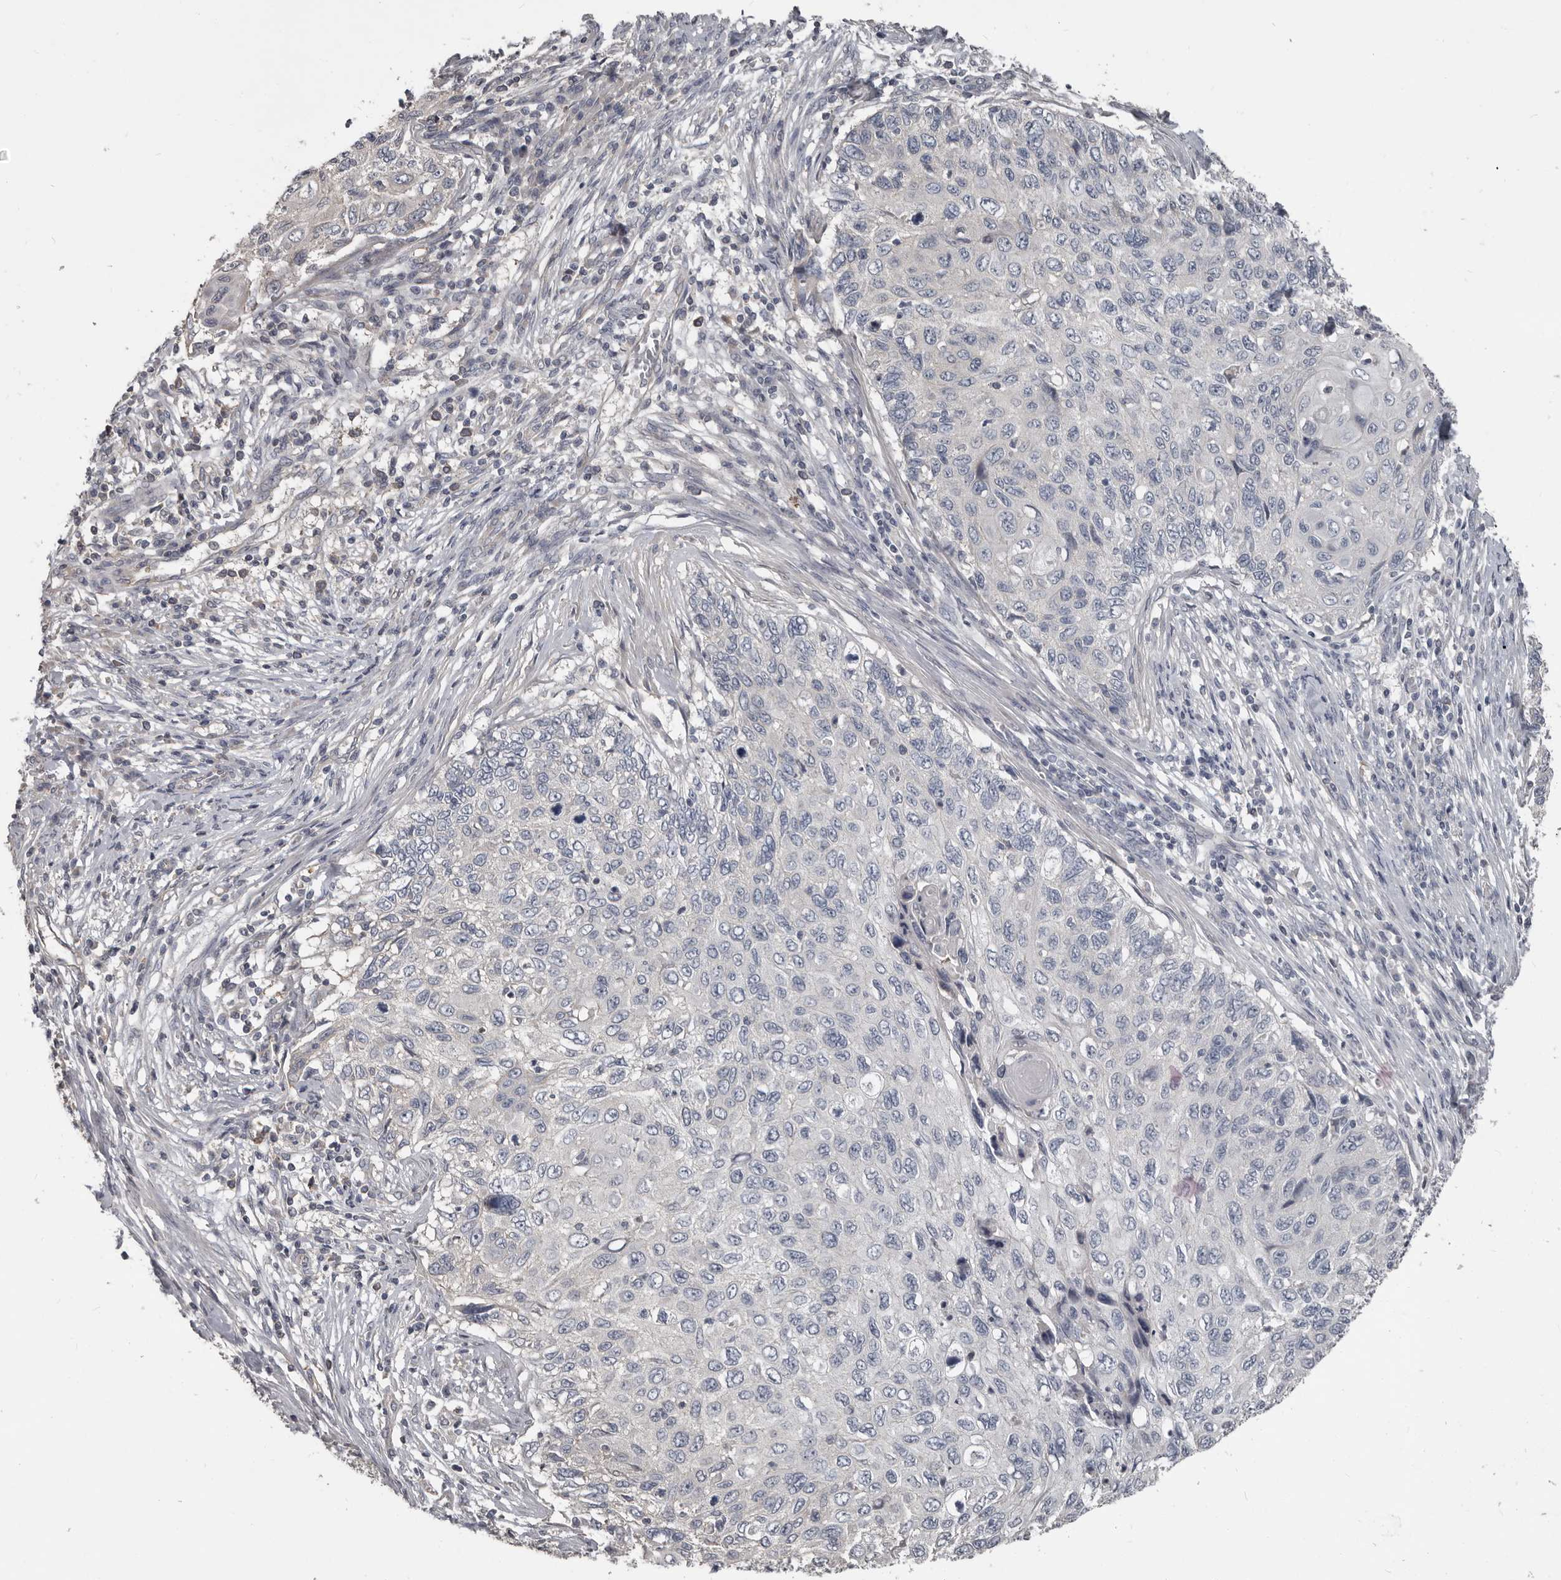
{"staining": {"intensity": "negative", "quantity": "none", "location": "none"}, "tissue": "cervical cancer", "cell_type": "Tumor cells", "image_type": "cancer", "snomed": [{"axis": "morphology", "description": "Squamous cell carcinoma, NOS"}, {"axis": "topography", "description": "Cervix"}], "caption": "This is a micrograph of immunohistochemistry (IHC) staining of cervical squamous cell carcinoma, which shows no staining in tumor cells.", "gene": "CA6", "patient": {"sex": "female", "age": 70}}